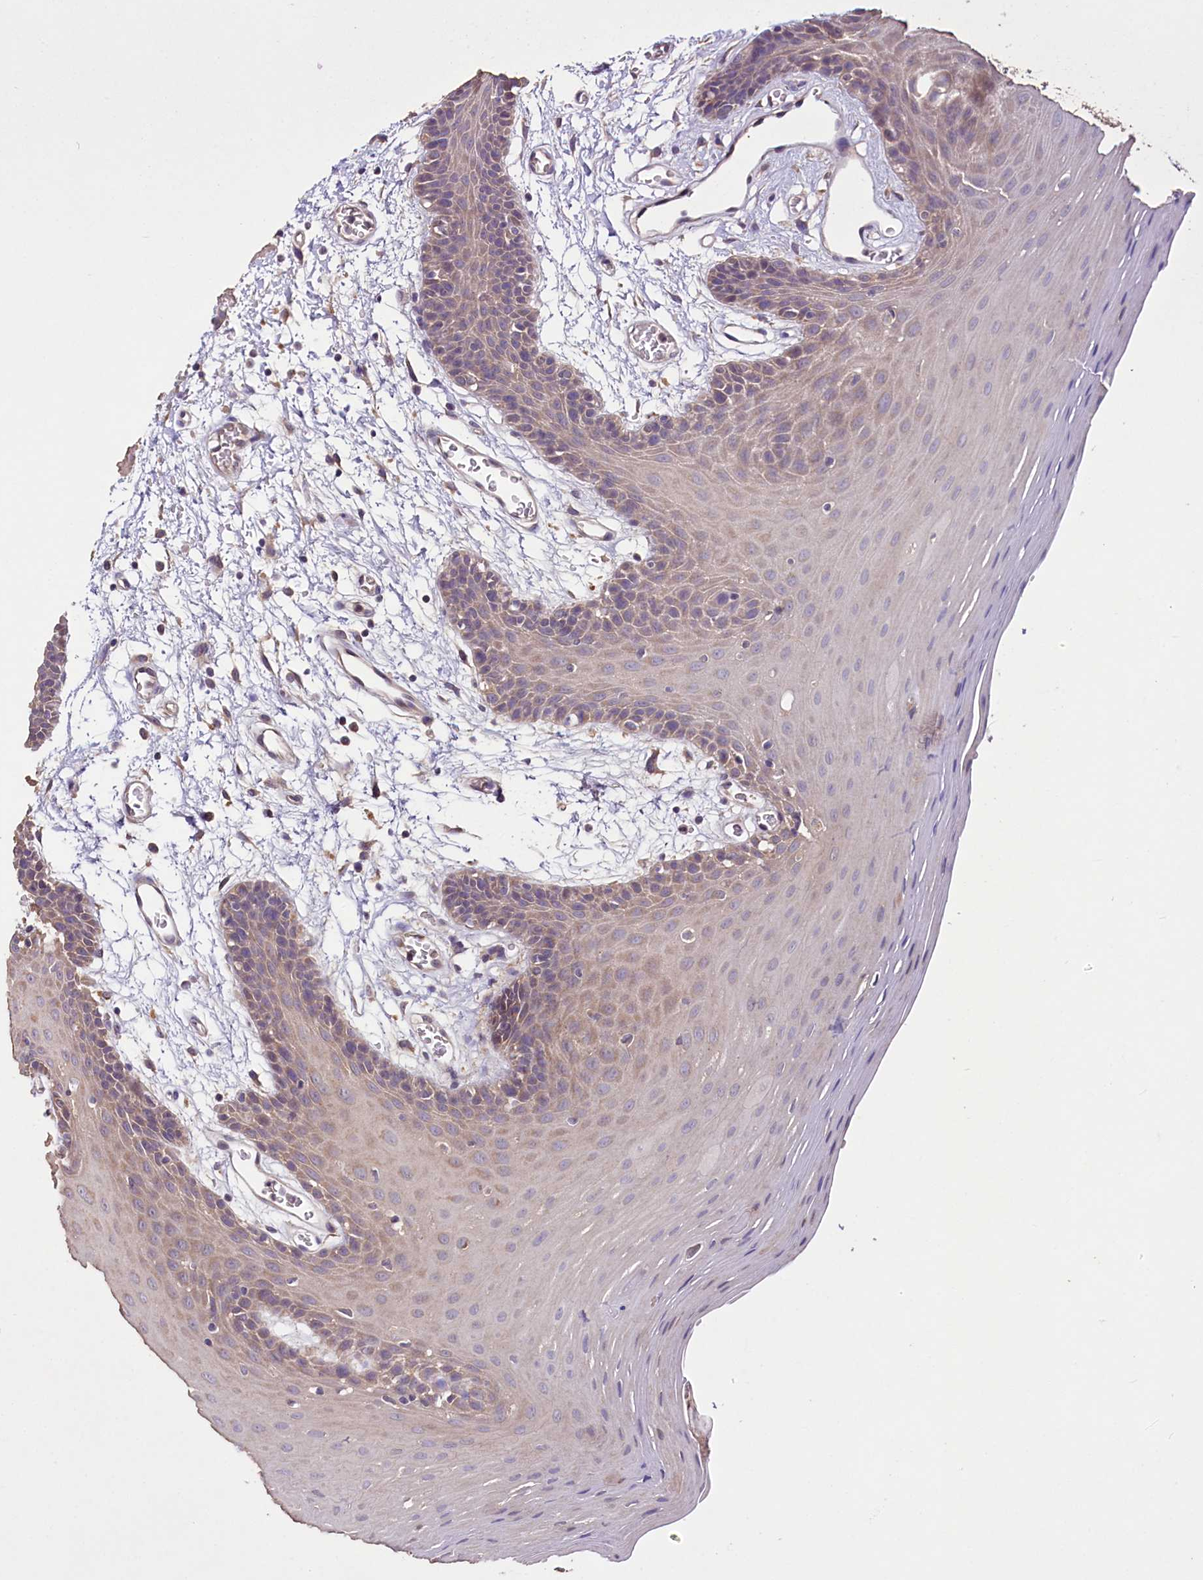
{"staining": {"intensity": "weak", "quantity": "25%-75%", "location": "cytoplasmic/membranous"}, "tissue": "oral mucosa", "cell_type": "Squamous epithelial cells", "image_type": "normal", "snomed": [{"axis": "morphology", "description": "Normal tissue, NOS"}, {"axis": "topography", "description": "Skeletal muscle"}, {"axis": "topography", "description": "Oral tissue"}, {"axis": "topography", "description": "Salivary gland"}, {"axis": "topography", "description": "Peripheral nerve tissue"}], "caption": "Immunohistochemical staining of unremarkable human oral mucosa exhibits 25%-75% levels of weak cytoplasmic/membranous protein expression in approximately 25%-75% of squamous epithelial cells. (brown staining indicates protein expression, while blue staining denotes nuclei).", "gene": "ETFBKMT", "patient": {"sex": "male", "age": 54}}